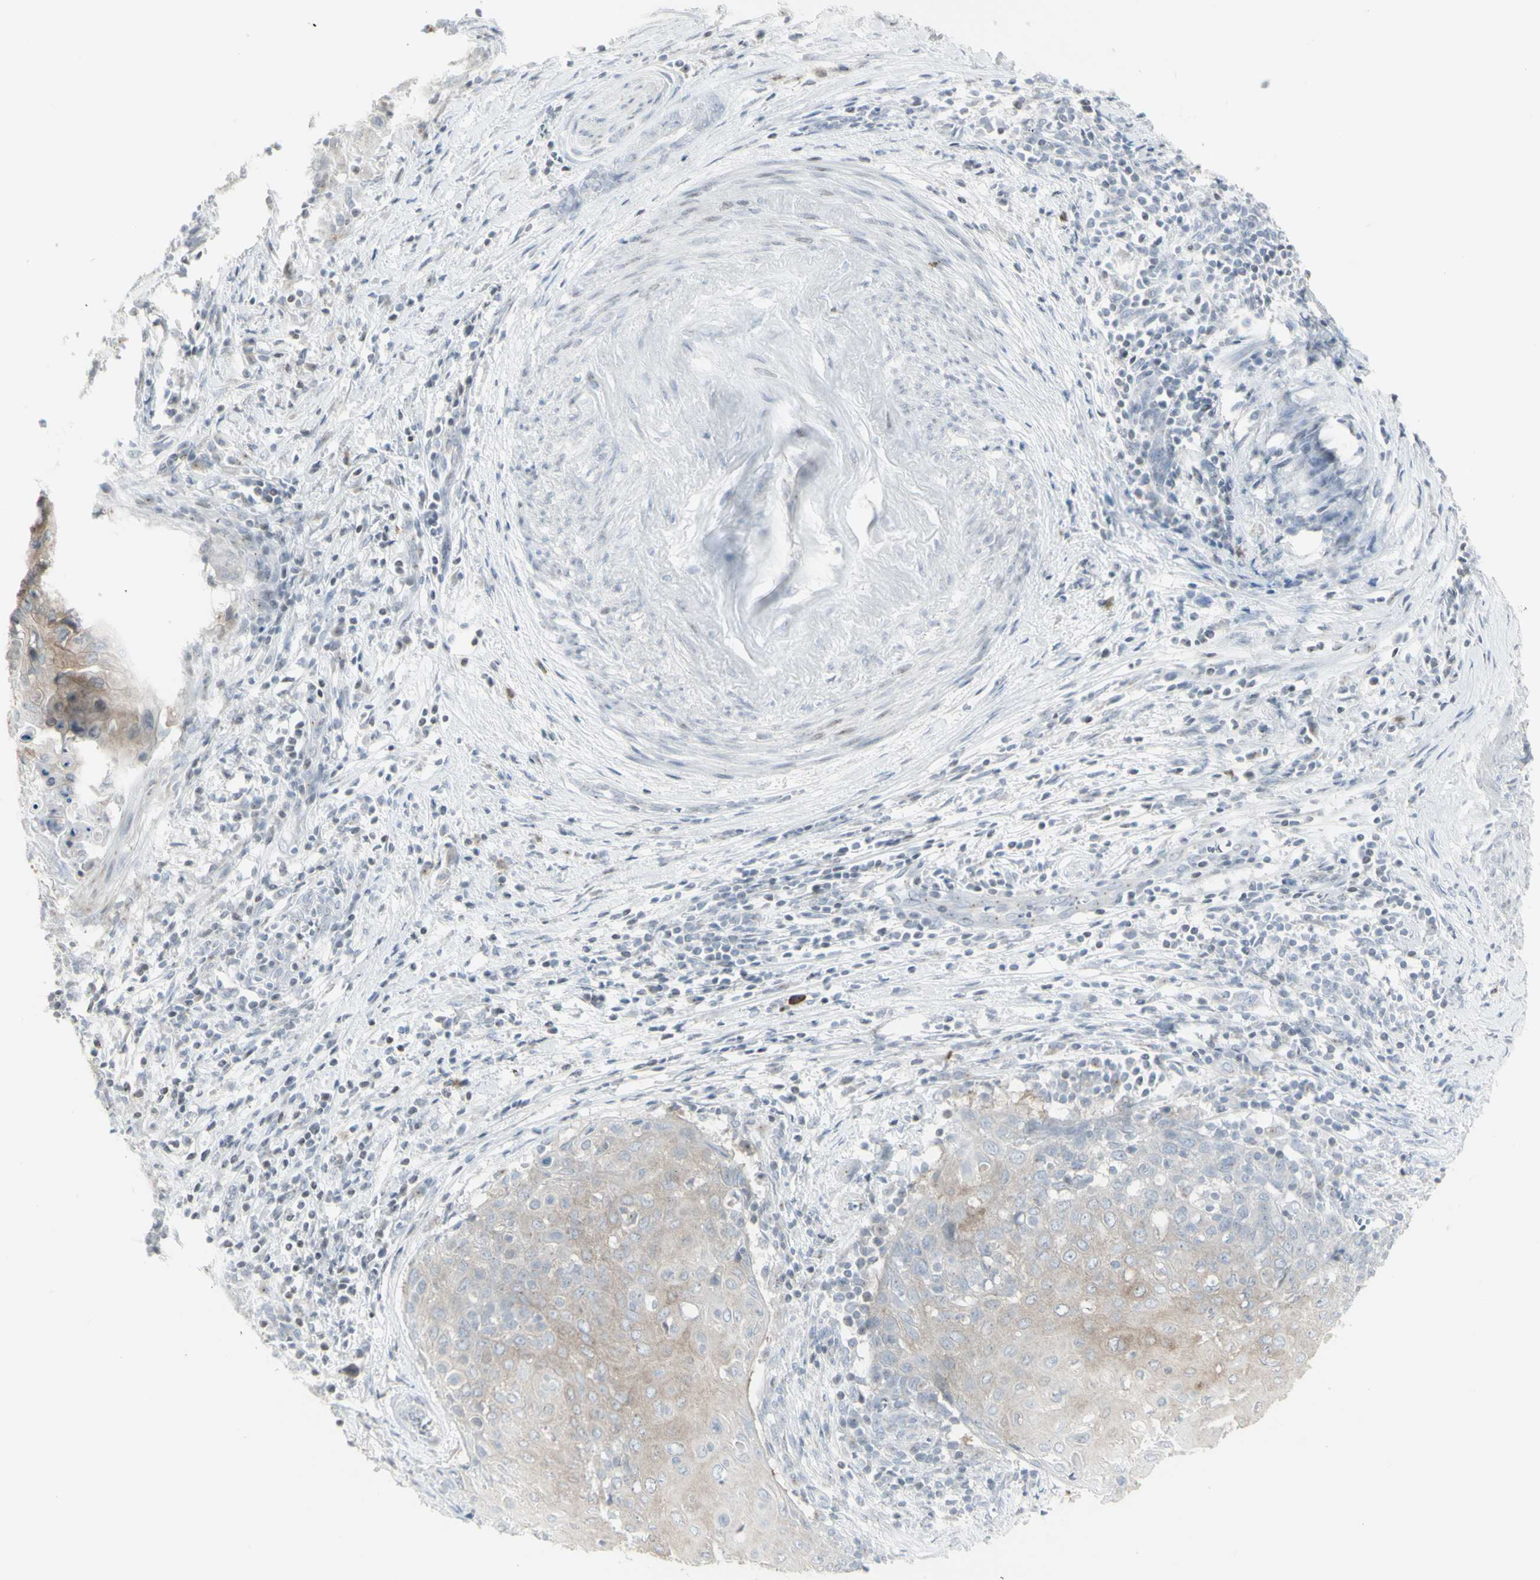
{"staining": {"intensity": "negative", "quantity": "none", "location": "none"}, "tissue": "cervical cancer", "cell_type": "Tumor cells", "image_type": "cancer", "snomed": [{"axis": "morphology", "description": "Squamous cell carcinoma, NOS"}, {"axis": "topography", "description": "Cervix"}], "caption": "Immunohistochemical staining of cervical squamous cell carcinoma reveals no significant expression in tumor cells.", "gene": "MUC5AC", "patient": {"sex": "female", "age": 39}}